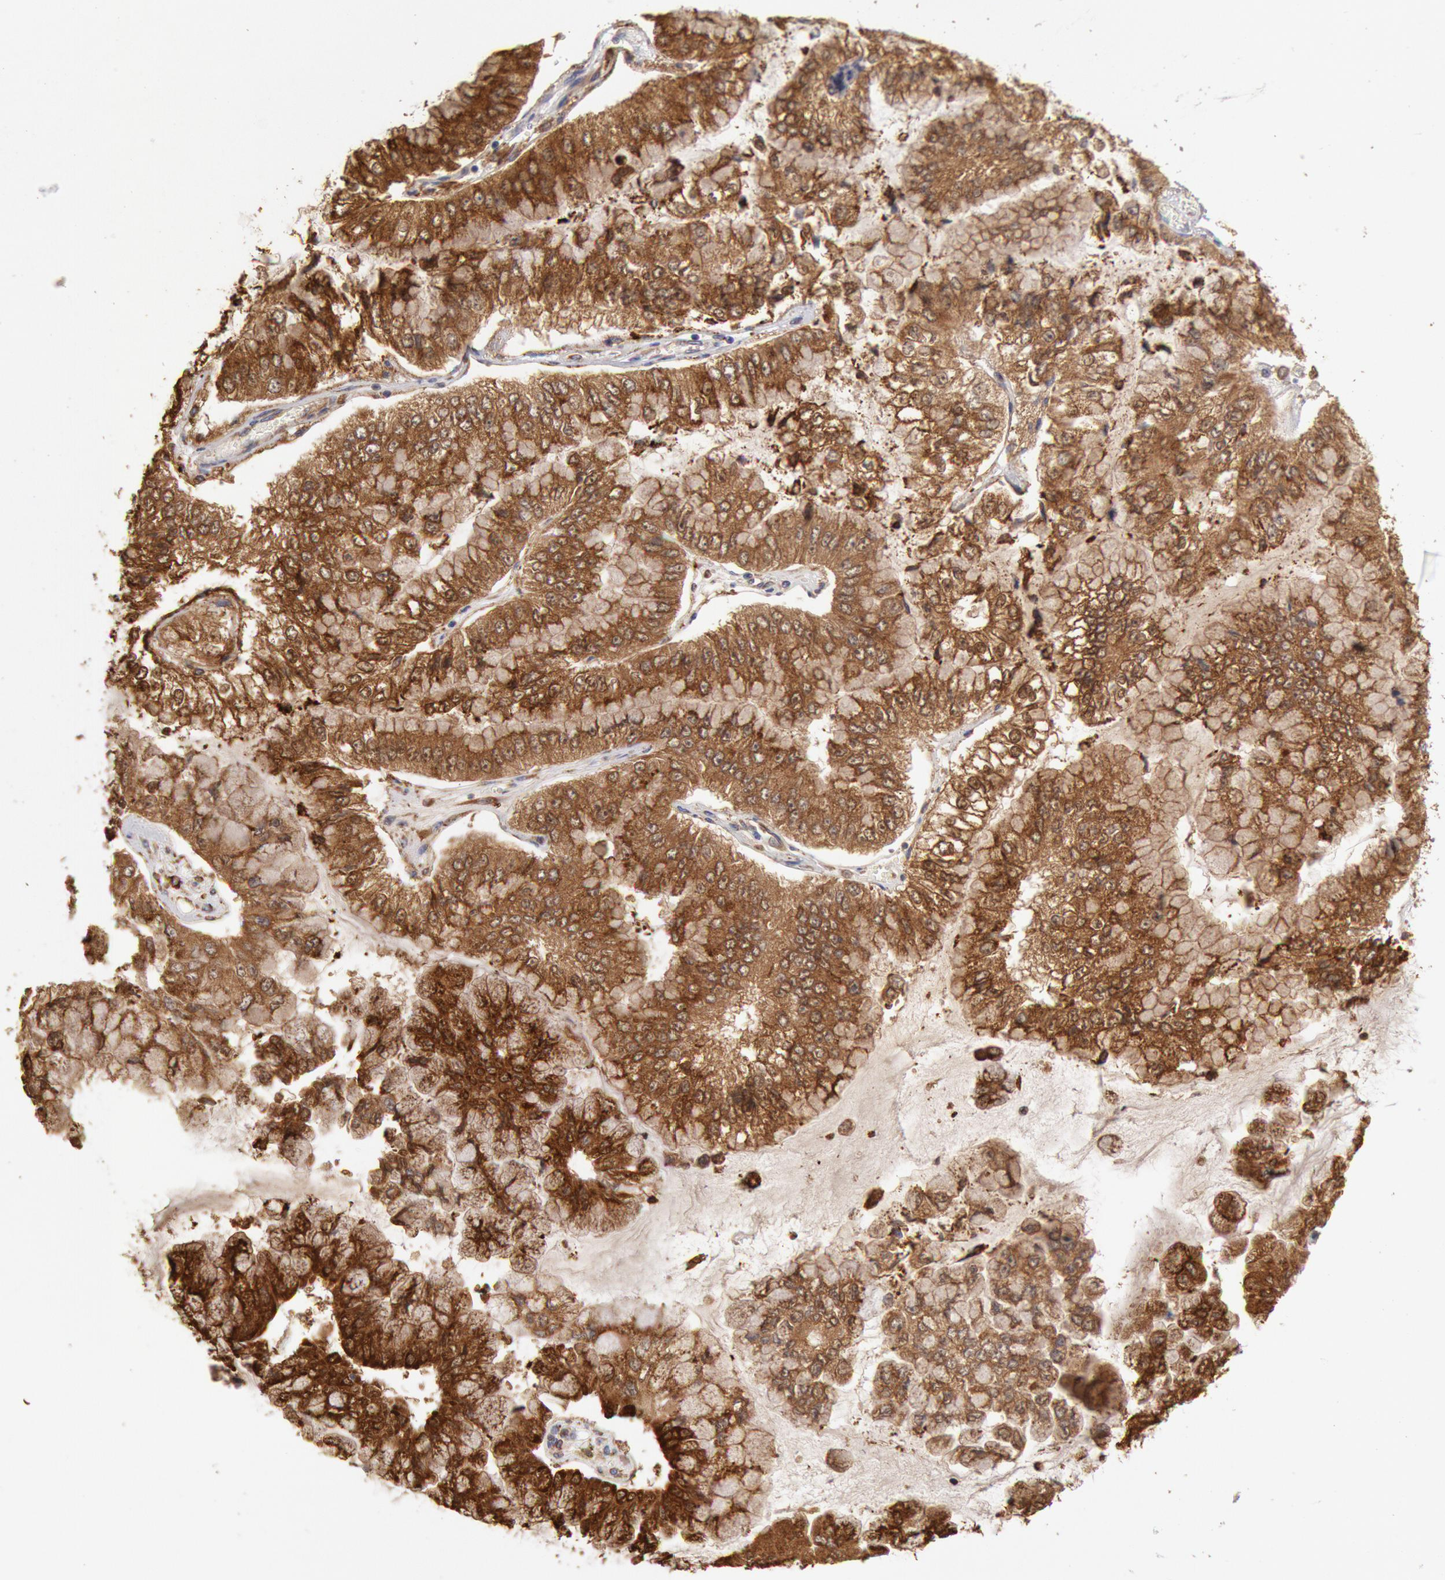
{"staining": {"intensity": "strong", "quantity": ">75%", "location": "cytoplasmic/membranous"}, "tissue": "liver cancer", "cell_type": "Tumor cells", "image_type": "cancer", "snomed": [{"axis": "morphology", "description": "Cholangiocarcinoma"}, {"axis": "topography", "description": "Liver"}], "caption": "Protein staining shows strong cytoplasmic/membranous staining in about >75% of tumor cells in cholangiocarcinoma (liver).", "gene": "ERP44", "patient": {"sex": "female", "age": 79}}